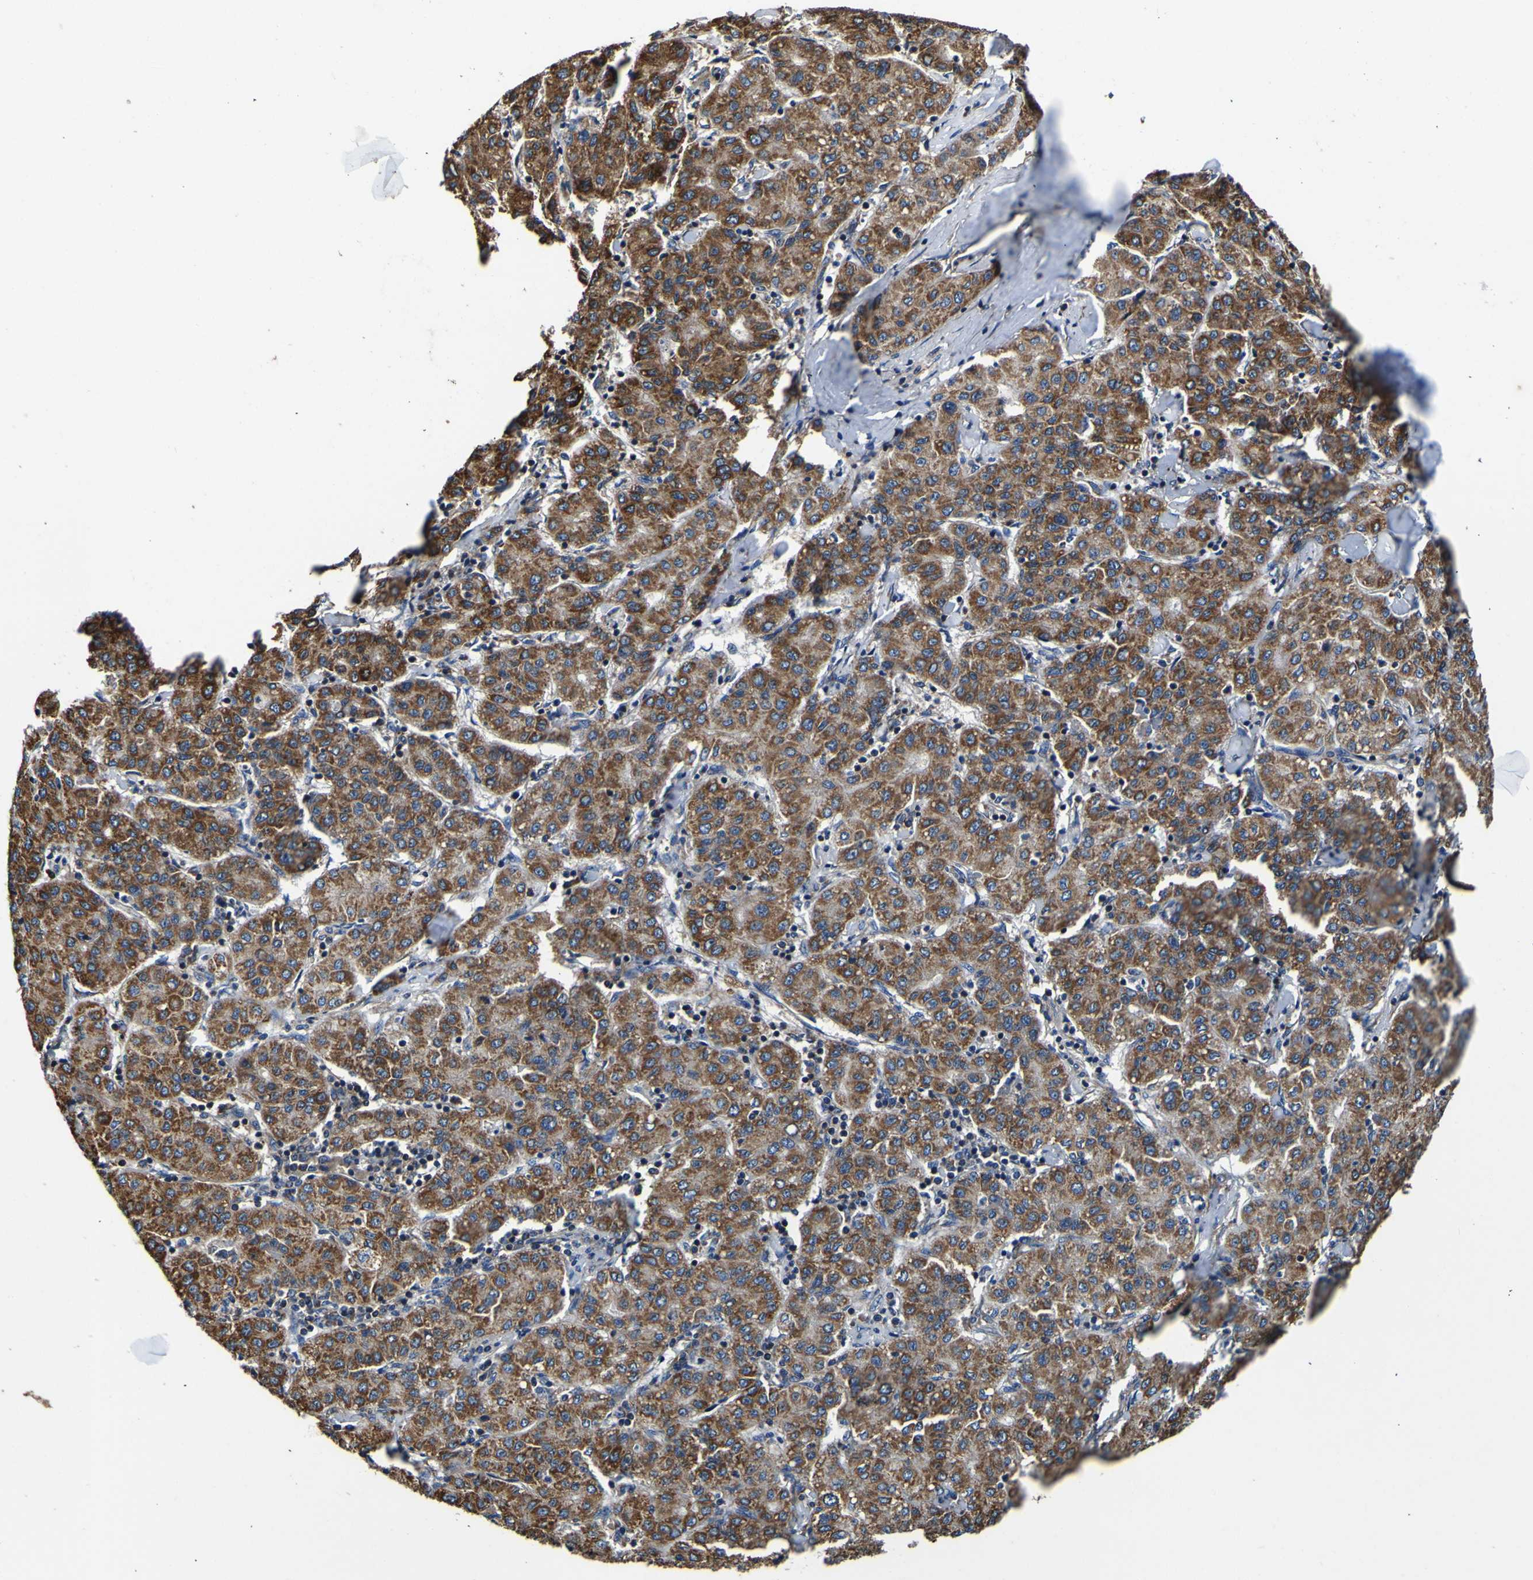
{"staining": {"intensity": "moderate", "quantity": ">75%", "location": "cytoplasmic/membranous"}, "tissue": "liver cancer", "cell_type": "Tumor cells", "image_type": "cancer", "snomed": [{"axis": "morphology", "description": "Carcinoma, Hepatocellular, NOS"}, {"axis": "topography", "description": "Liver"}], "caption": "Liver hepatocellular carcinoma stained with a brown dye demonstrates moderate cytoplasmic/membranous positive expression in approximately >75% of tumor cells.", "gene": "INPP5A", "patient": {"sex": "male", "age": 65}}